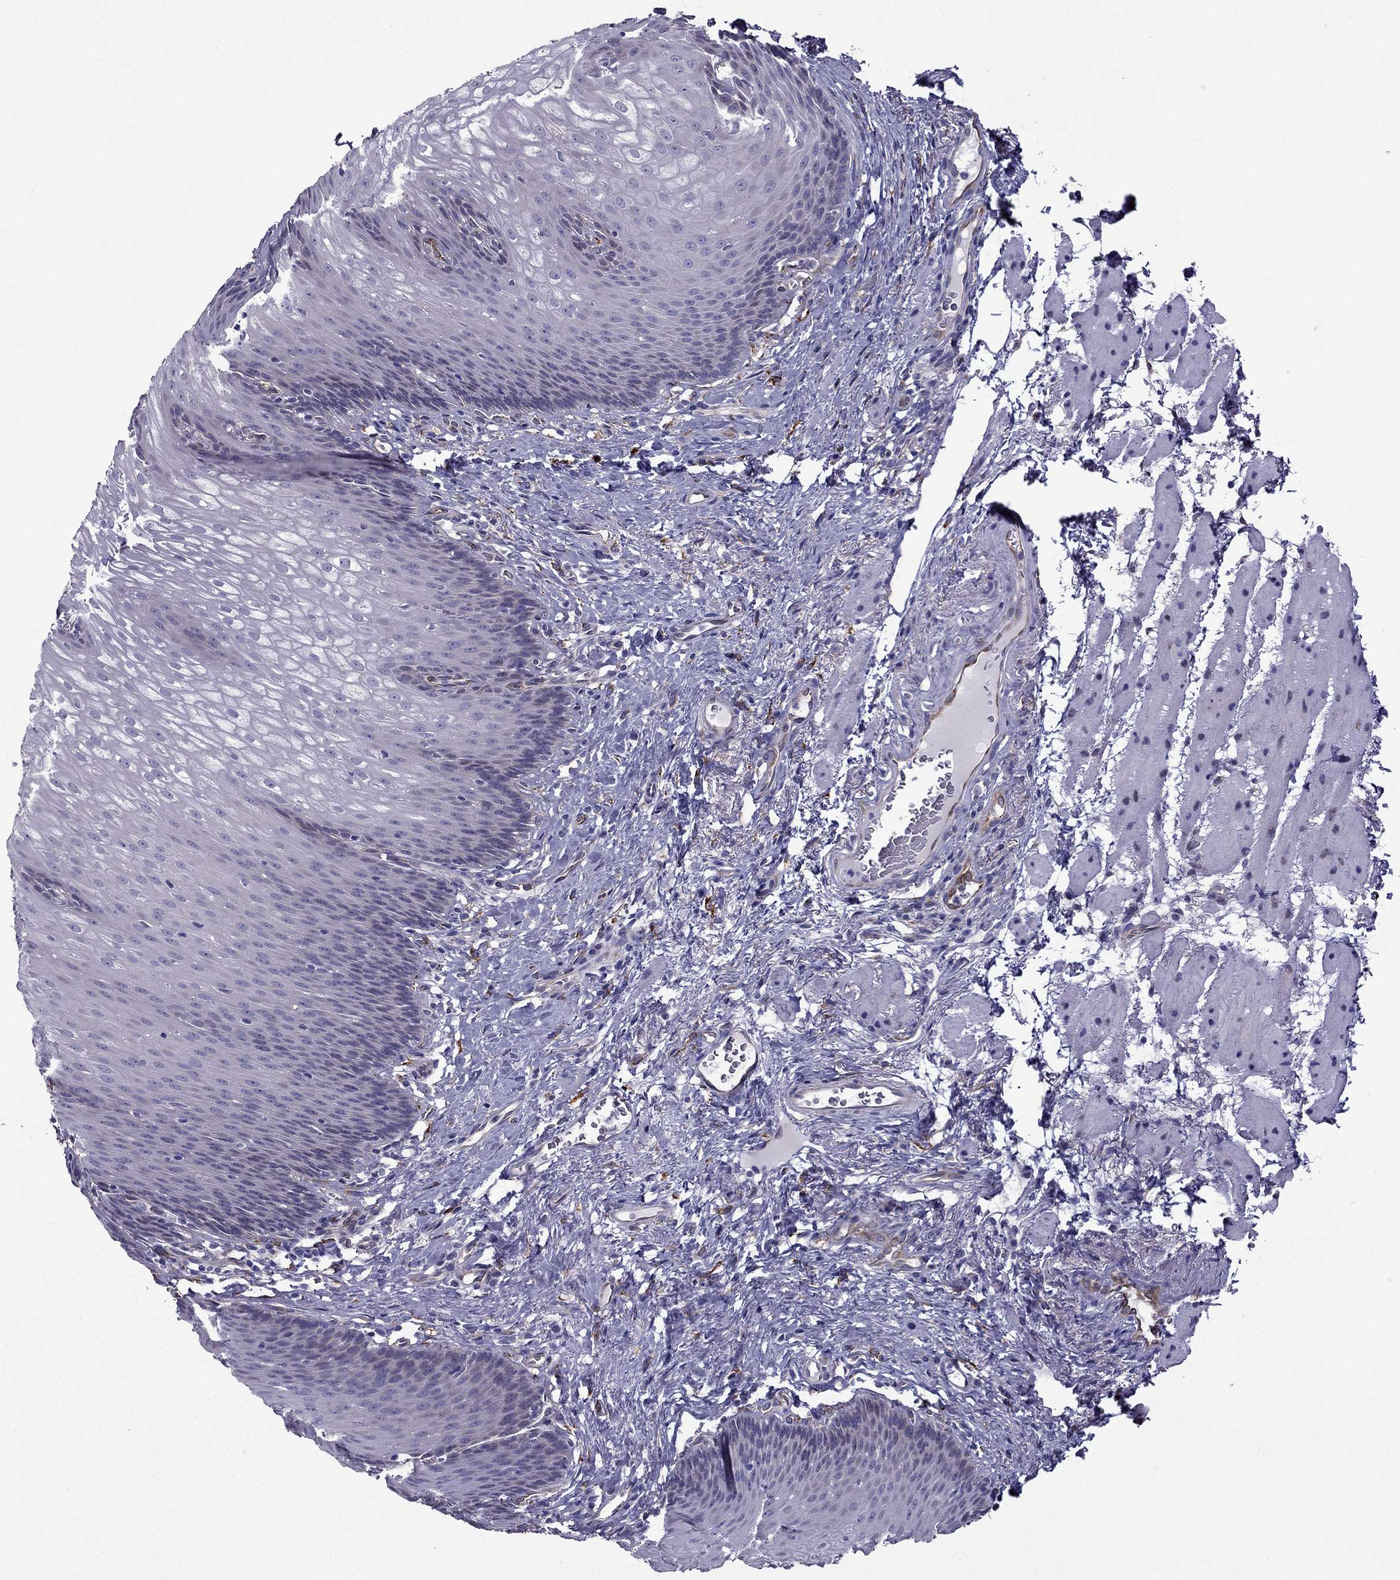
{"staining": {"intensity": "negative", "quantity": "none", "location": "none"}, "tissue": "esophagus", "cell_type": "Squamous epithelial cells", "image_type": "normal", "snomed": [{"axis": "morphology", "description": "Normal tissue, NOS"}, {"axis": "topography", "description": "Esophagus"}], "caption": "This is an immunohistochemistry (IHC) micrograph of benign human esophagus. There is no positivity in squamous epithelial cells.", "gene": "IKBIP", "patient": {"sex": "male", "age": 76}}